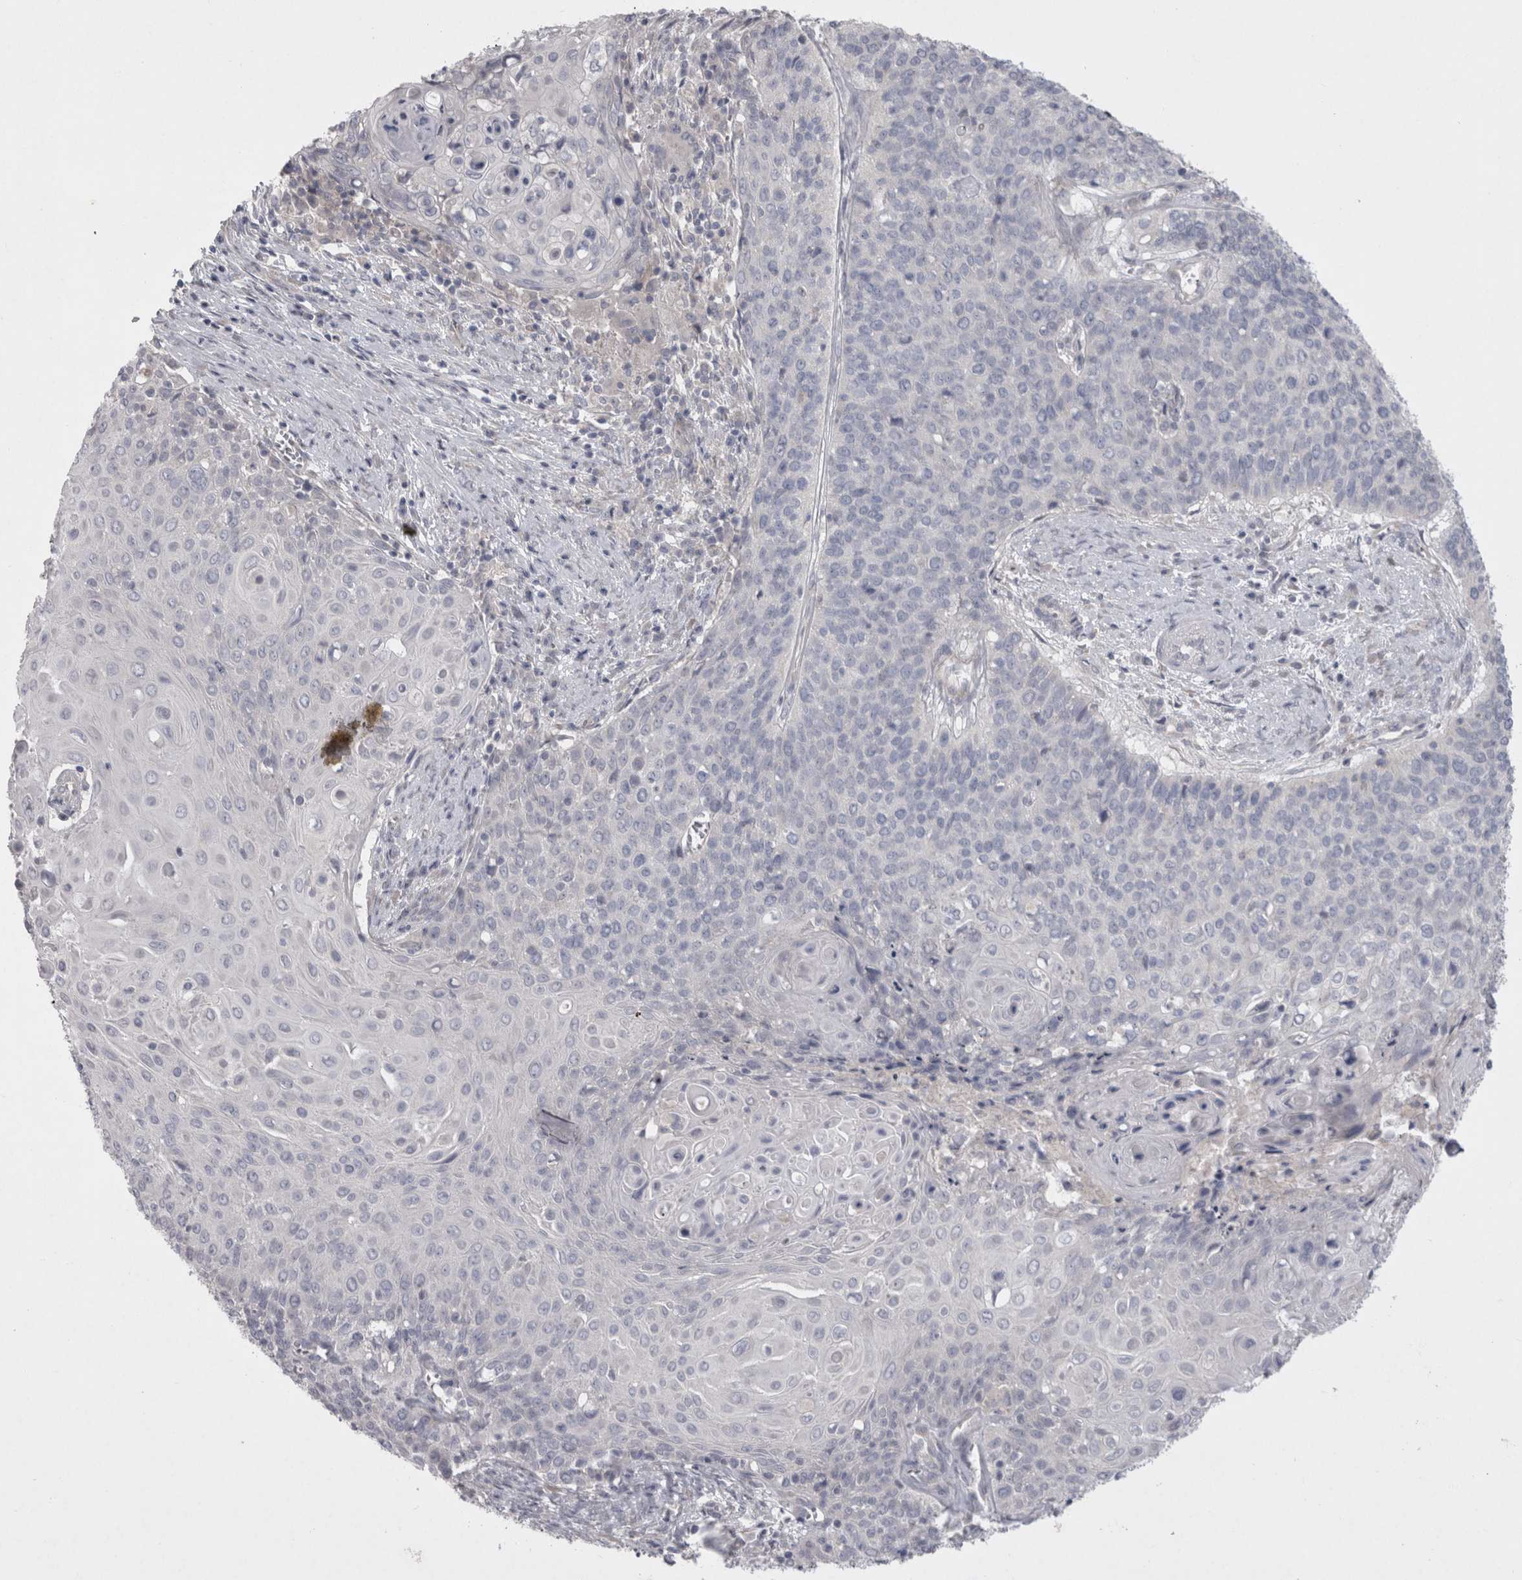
{"staining": {"intensity": "negative", "quantity": "none", "location": "none"}, "tissue": "cervical cancer", "cell_type": "Tumor cells", "image_type": "cancer", "snomed": [{"axis": "morphology", "description": "Squamous cell carcinoma, NOS"}, {"axis": "topography", "description": "Cervix"}], "caption": "This micrograph is of cervical squamous cell carcinoma stained with IHC to label a protein in brown with the nuclei are counter-stained blue. There is no staining in tumor cells.", "gene": "LRRC40", "patient": {"sex": "female", "age": 39}}